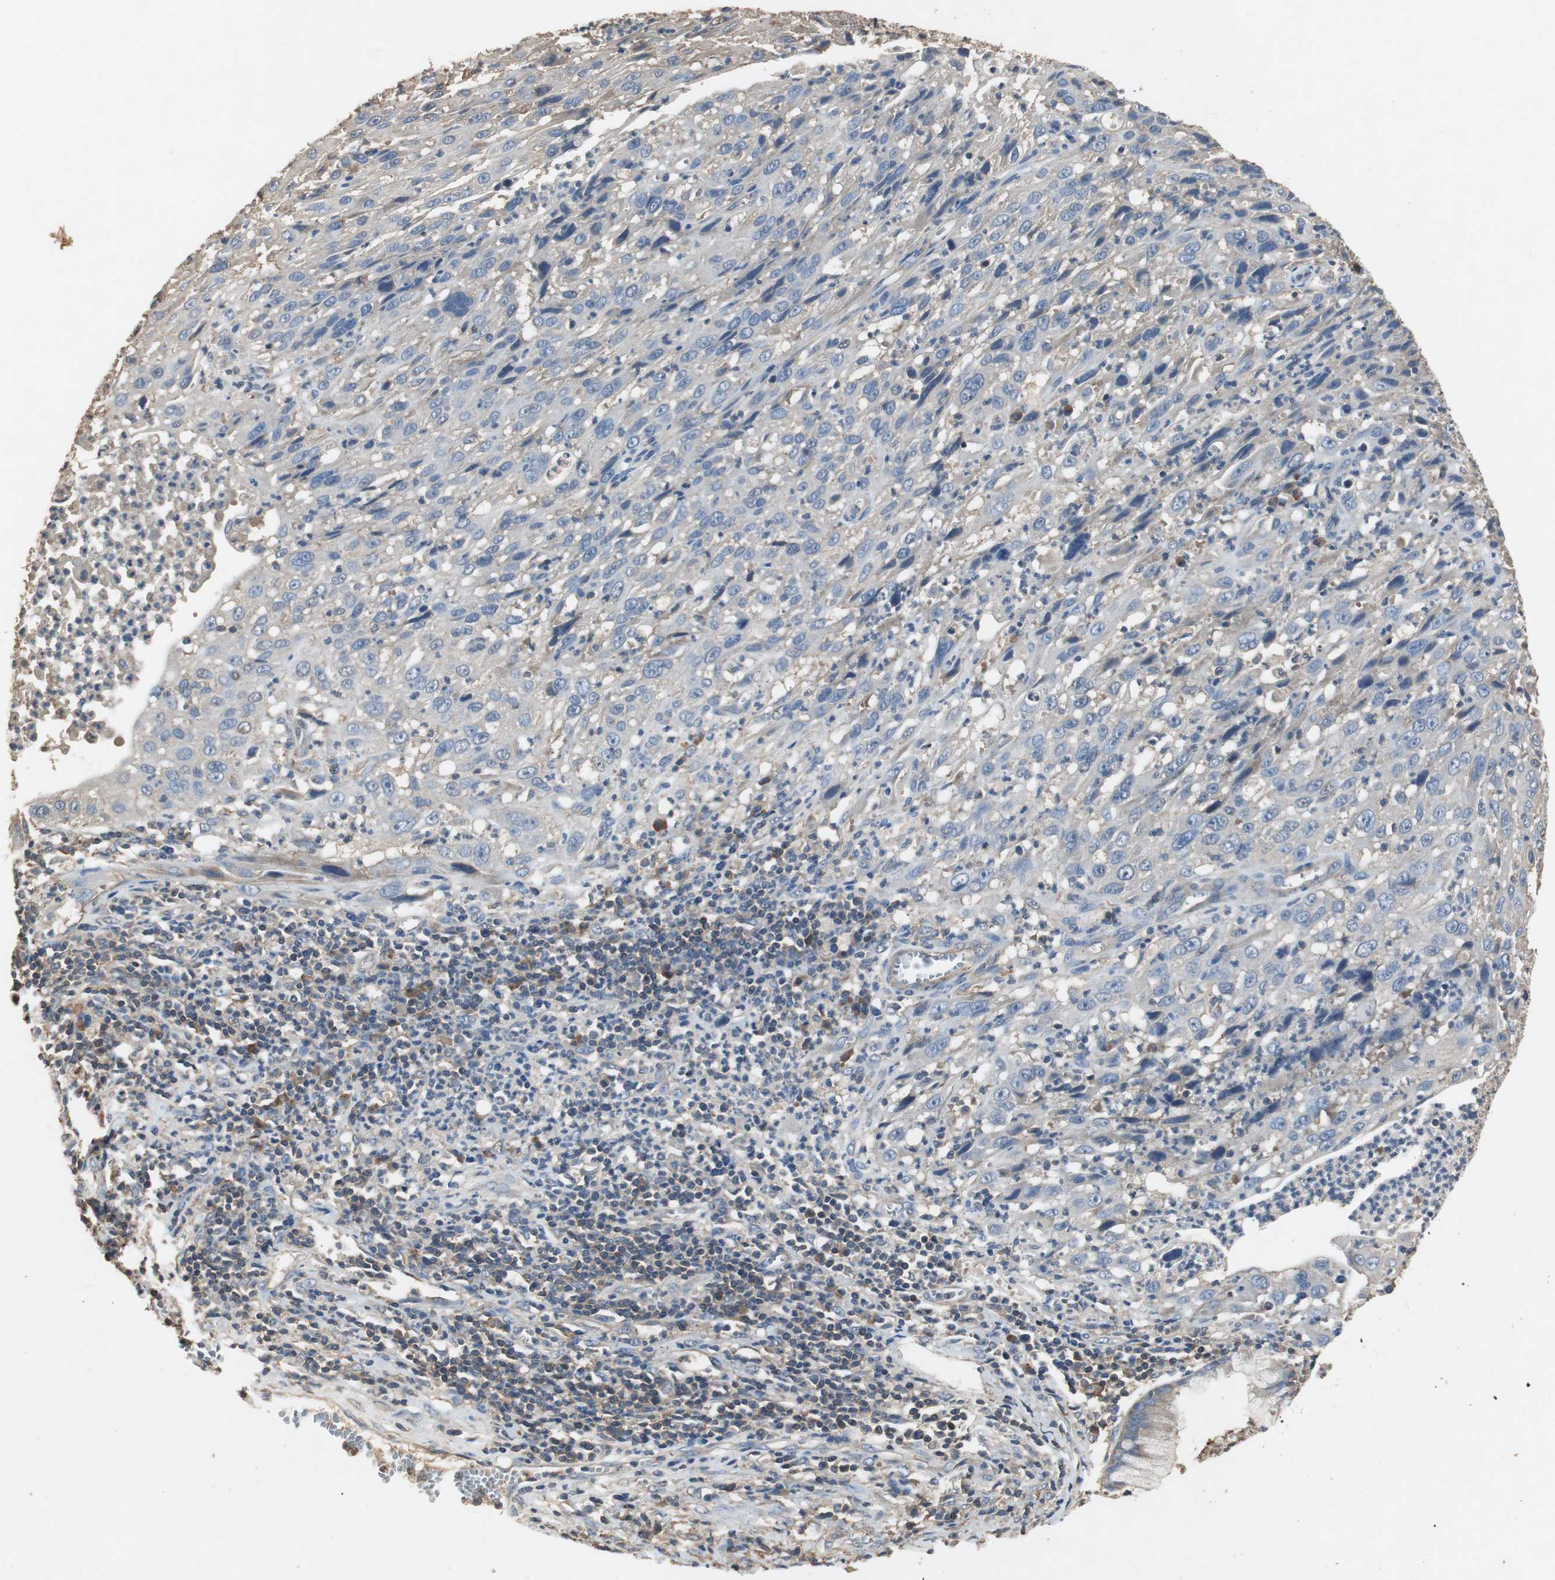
{"staining": {"intensity": "weak", "quantity": "<25%", "location": "cytoplasmic/membranous"}, "tissue": "cervical cancer", "cell_type": "Tumor cells", "image_type": "cancer", "snomed": [{"axis": "morphology", "description": "Squamous cell carcinoma, NOS"}, {"axis": "topography", "description": "Cervix"}], "caption": "A high-resolution micrograph shows immunohistochemistry staining of cervical squamous cell carcinoma, which demonstrates no significant positivity in tumor cells.", "gene": "TNFRSF14", "patient": {"sex": "female", "age": 32}}